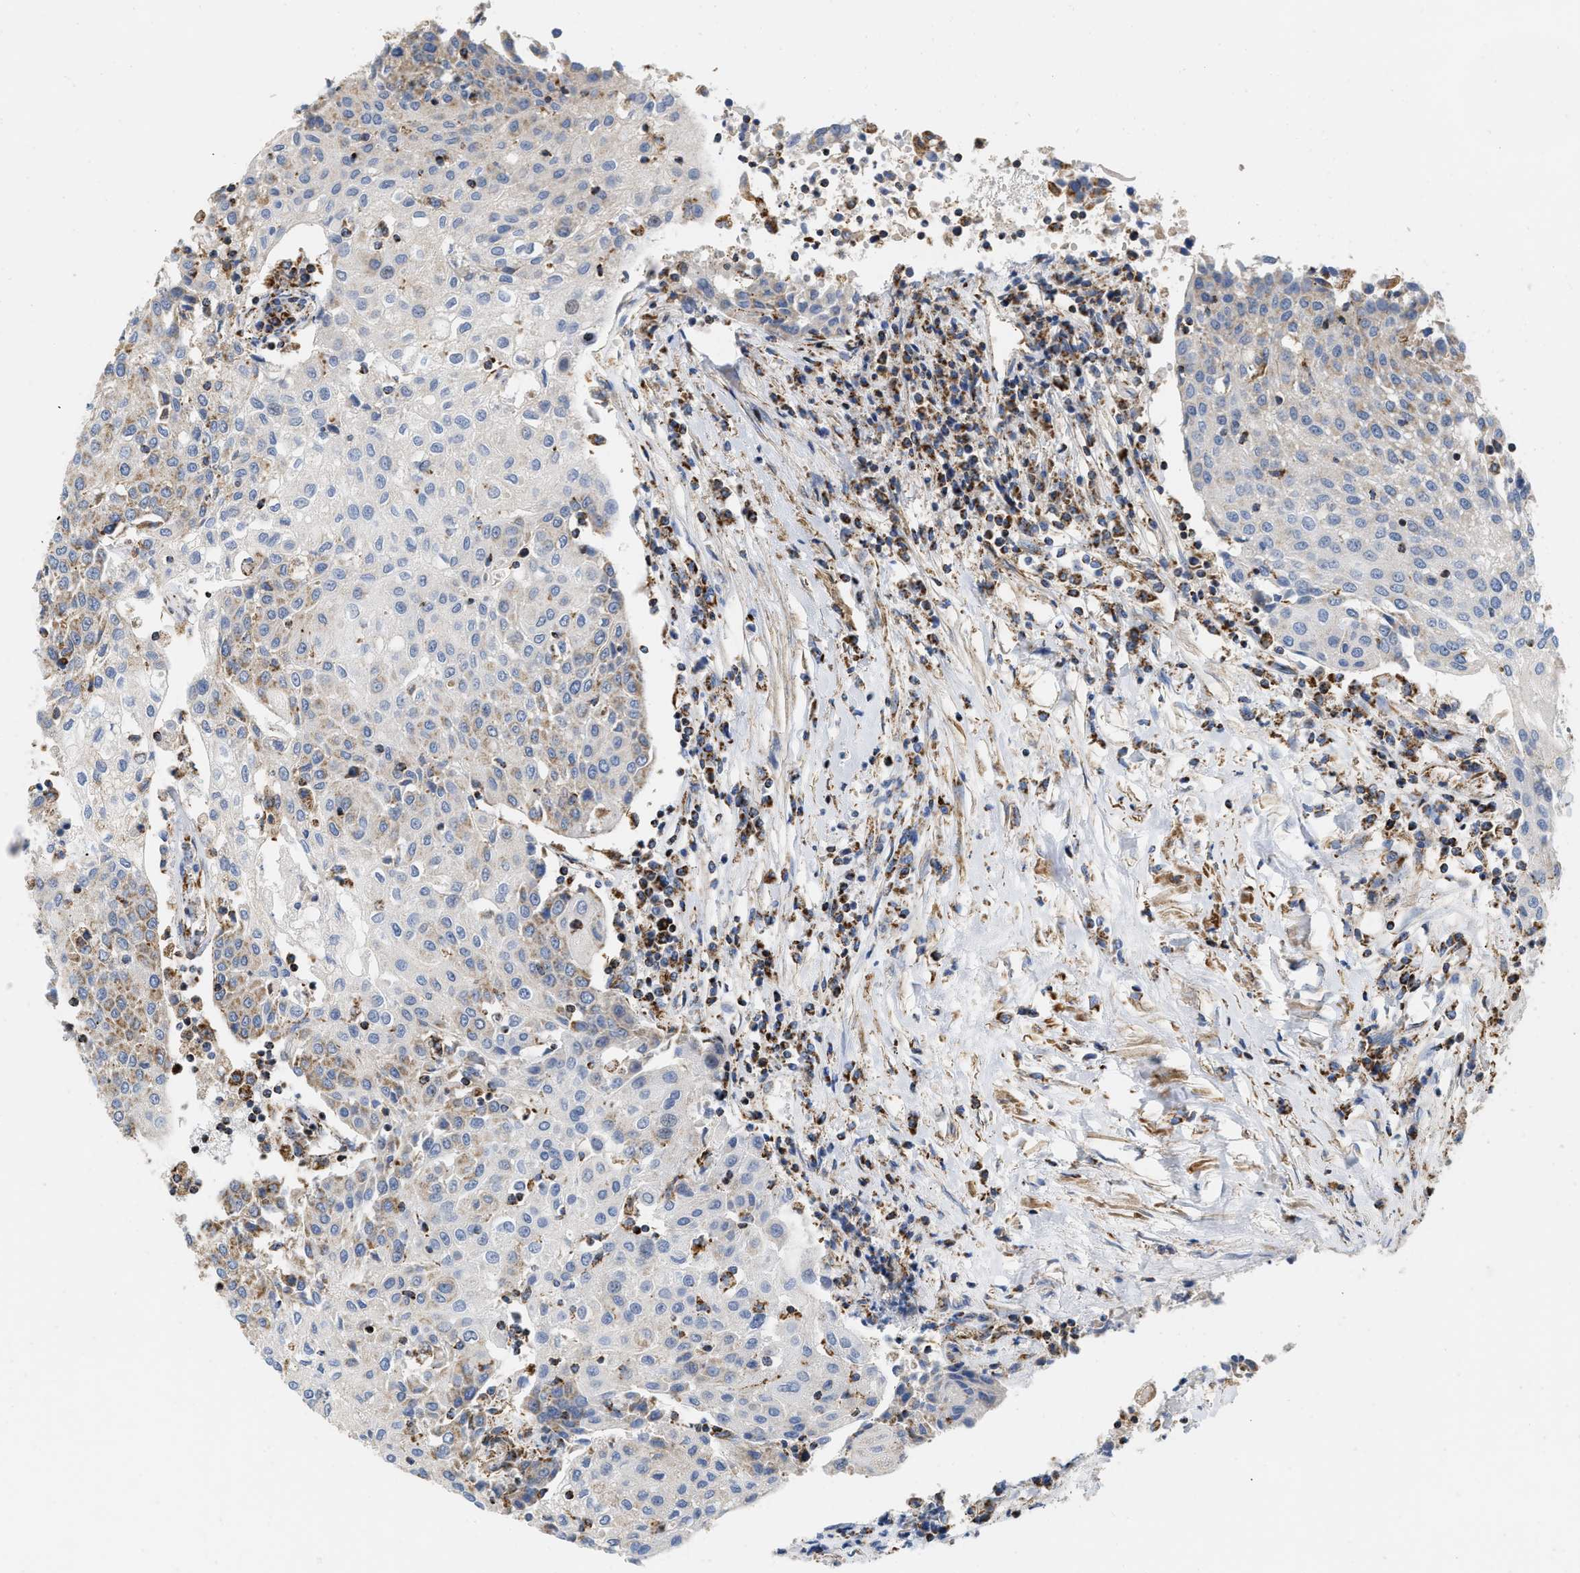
{"staining": {"intensity": "moderate", "quantity": "<25%", "location": "cytoplasmic/membranous"}, "tissue": "urothelial cancer", "cell_type": "Tumor cells", "image_type": "cancer", "snomed": [{"axis": "morphology", "description": "Urothelial carcinoma, High grade"}, {"axis": "topography", "description": "Urinary bladder"}], "caption": "The immunohistochemical stain labels moderate cytoplasmic/membranous positivity in tumor cells of high-grade urothelial carcinoma tissue. Using DAB (brown) and hematoxylin (blue) stains, captured at high magnification using brightfield microscopy.", "gene": "GRB10", "patient": {"sex": "female", "age": 85}}